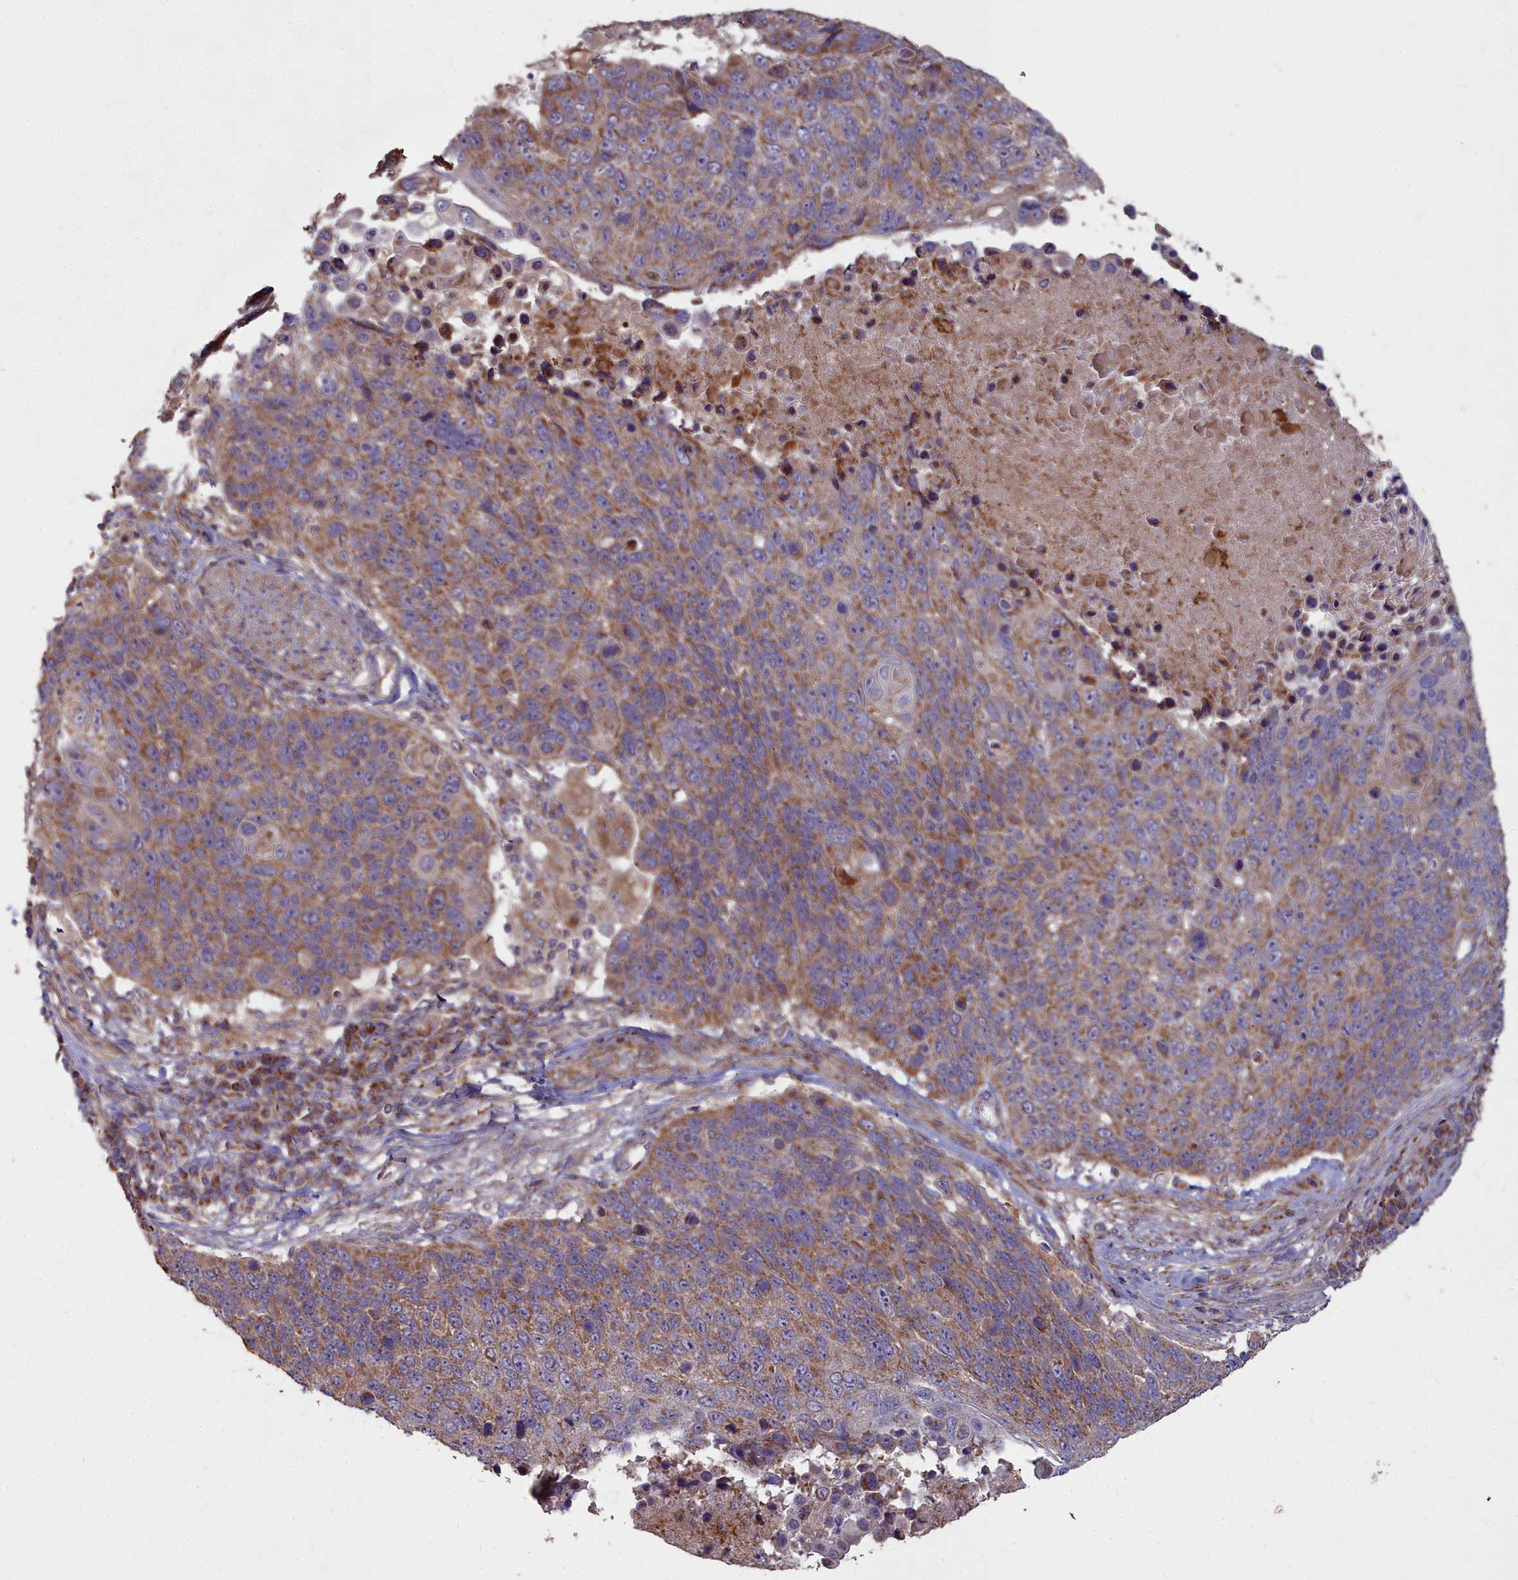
{"staining": {"intensity": "moderate", "quantity": ">75%", "location": "cytoplasmic/membranous"}, "tissue": "lung cancer", "cell_type": "Tumor cells", "image_type": "cancer", "snomed": [{"axis": "morphology", "description": "Normal tissue, NOS"}, {"axis": "morphology", "description": "Squamous cell carcinoma, NOS"}, {"axis": "topography", "description": "Lymph node"}, {"axis": "topography", "description": "Lung"}], "caption": "This is an image of IHC staining of lung cancer, which shows moderate staining in the cytoplasmic/membranous of tumor cells.", "gene": "COX11", "patient": {"sex": "male", "age": 66}}